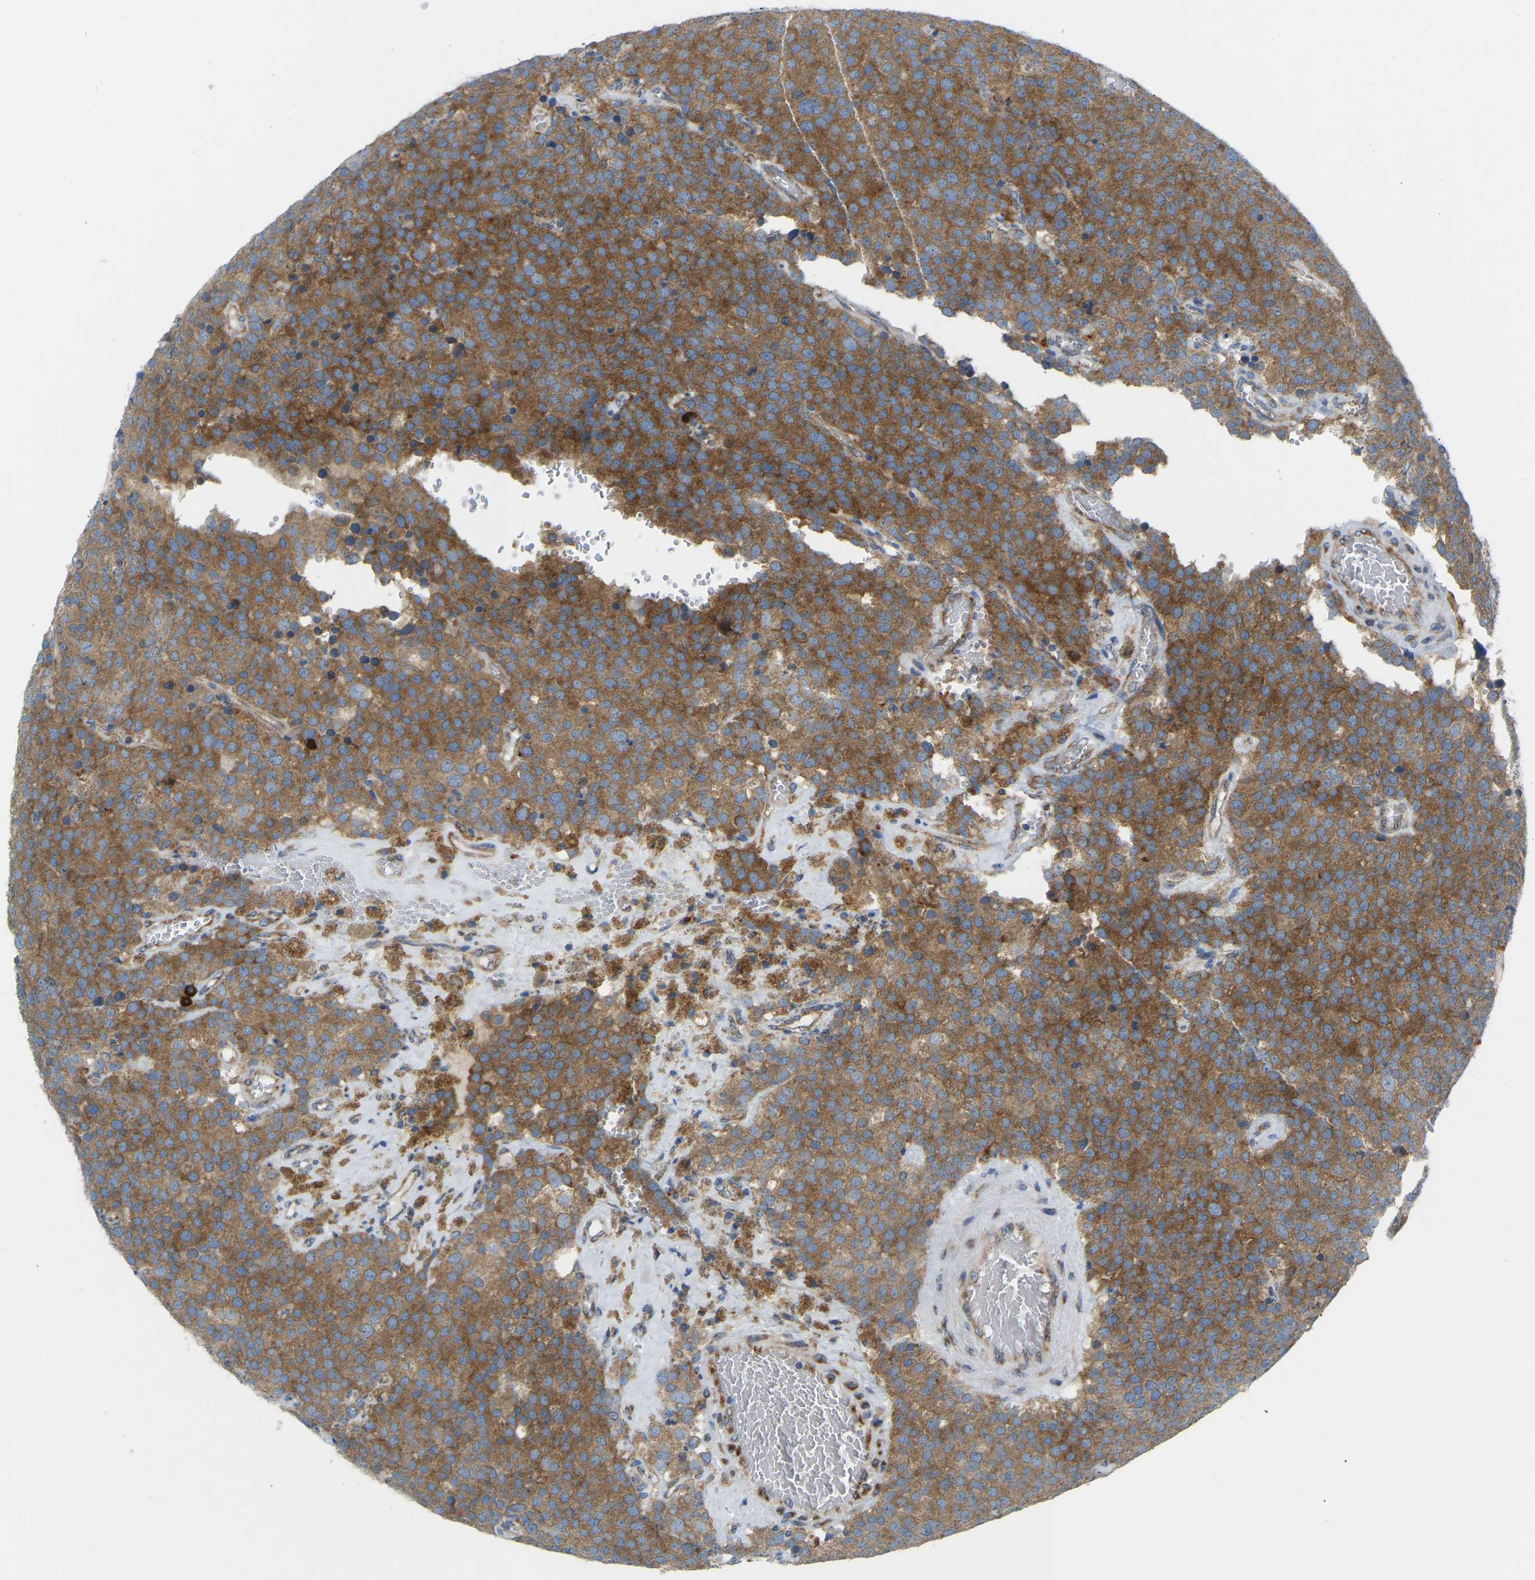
{"staining": {"intensity": "moderate", "quantity": ">75%", "location": "cytoplasmic/membranous"}, "tissue": "testis cancer", "cell_type": "Tumor cells", "image_type": "cancer", "snomed": [{"axis": "morphology", "description": "Normal tissue, NOS"}, {"axis": "morphology", "description": "Seminoma, NOS"}, {"axis": "topography", "description": "Testis"}], "caption": "Protein analysis of testis cancer tissue reveals moderate cytoplasmic/membranous positivity in approximately >75% of tumor cells.", "gene": "SND1", "patient": {"sex": "male", "age": 71}}